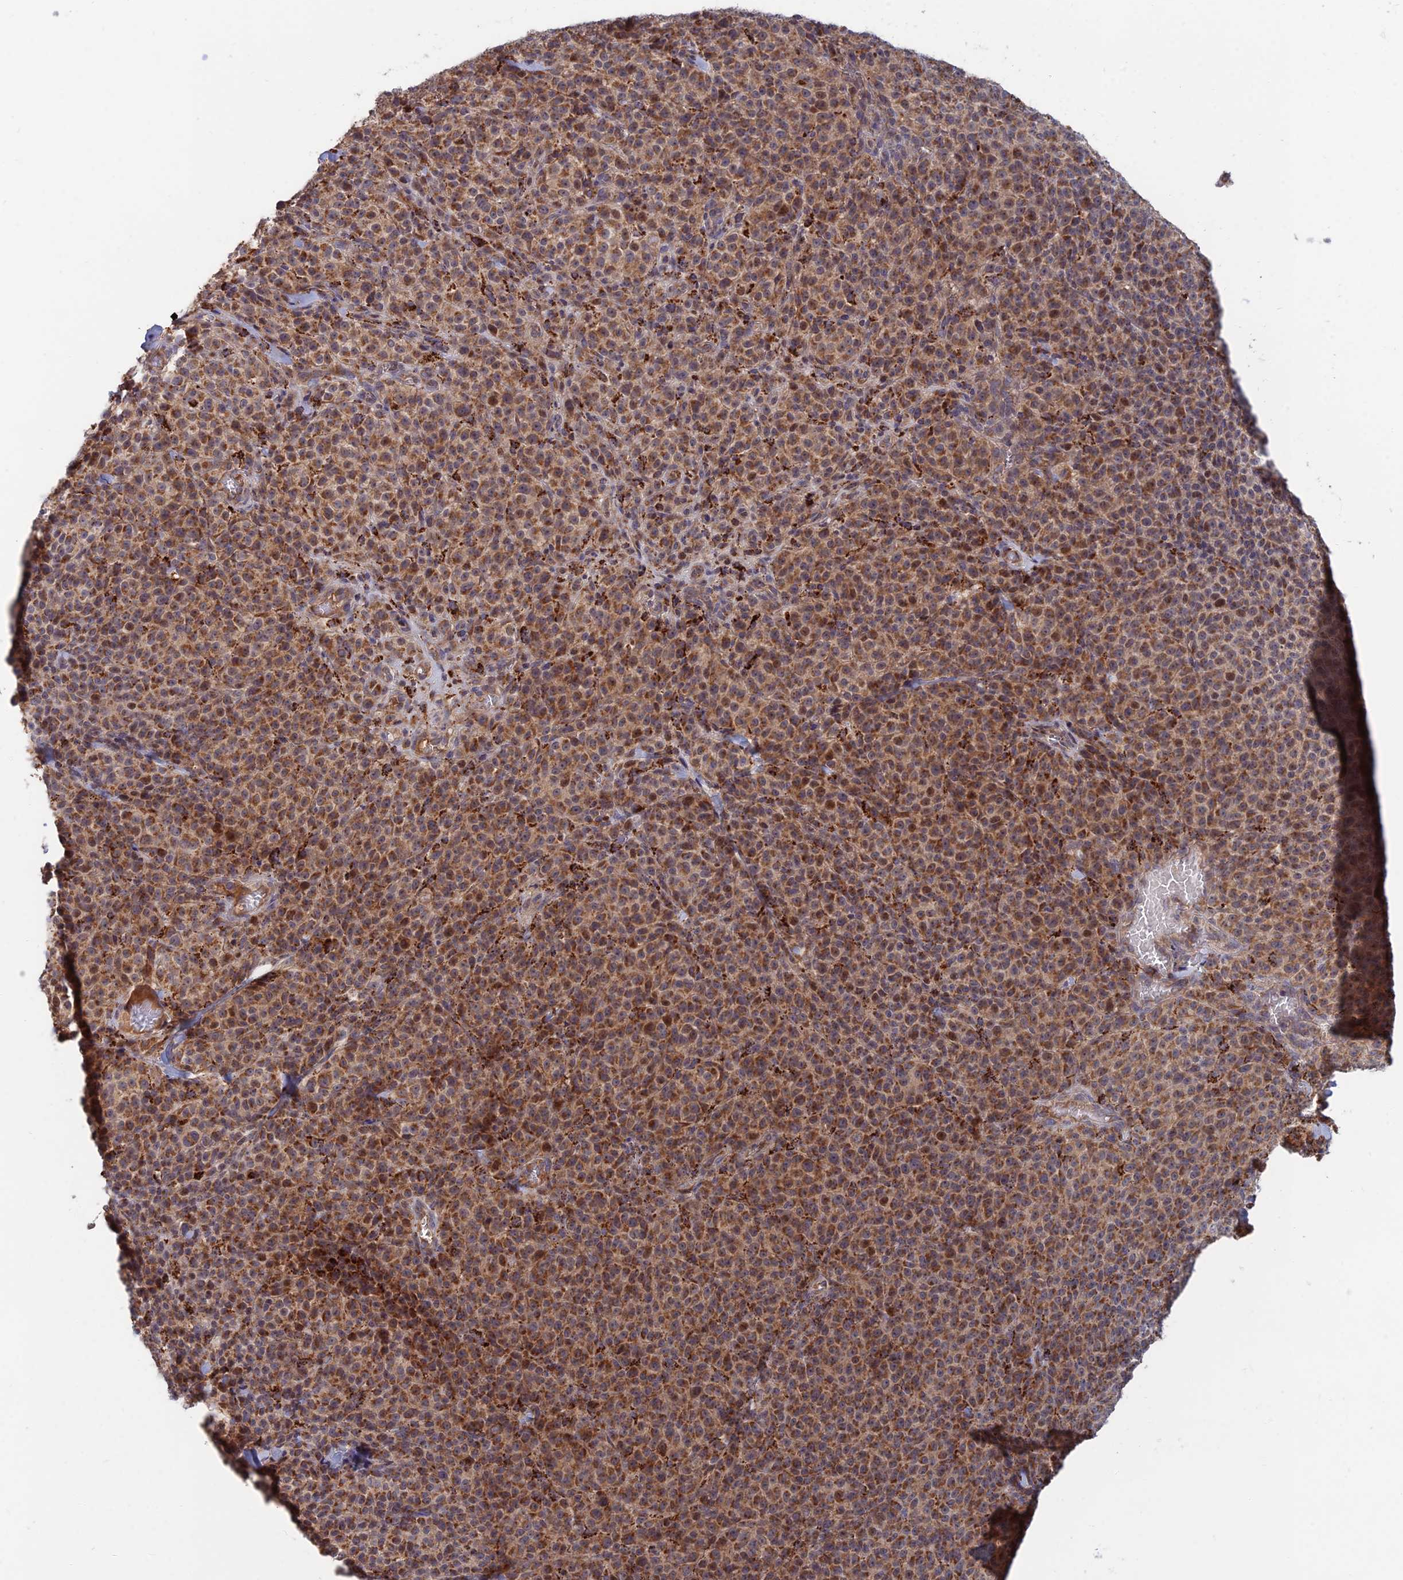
{"staining": {"intensity": "moderate", "quantity": ">75%", "location": "cytoplasmic/membranous,nuclear"}, "tissue": "melanoma", "cell_type": "Tumor cells", "image_type": "cancer", "snomed": [{"axis": "morphology", "description": "Normal tissue, NOS"}, {"axis": "morphology", "description": "Malignant melanoma, NOS"}, {"axis": "topography", "description": "Skin"}], "caption": "A histopathology image showing moderate cytoplasmic/membranous and nuclear staining in approximately >75% of tumor cells in melanoma, as visualized by brown immunohistochemical staining.", "gene": "RIC8B", "patient": {"sex": "female", "age": 34}}